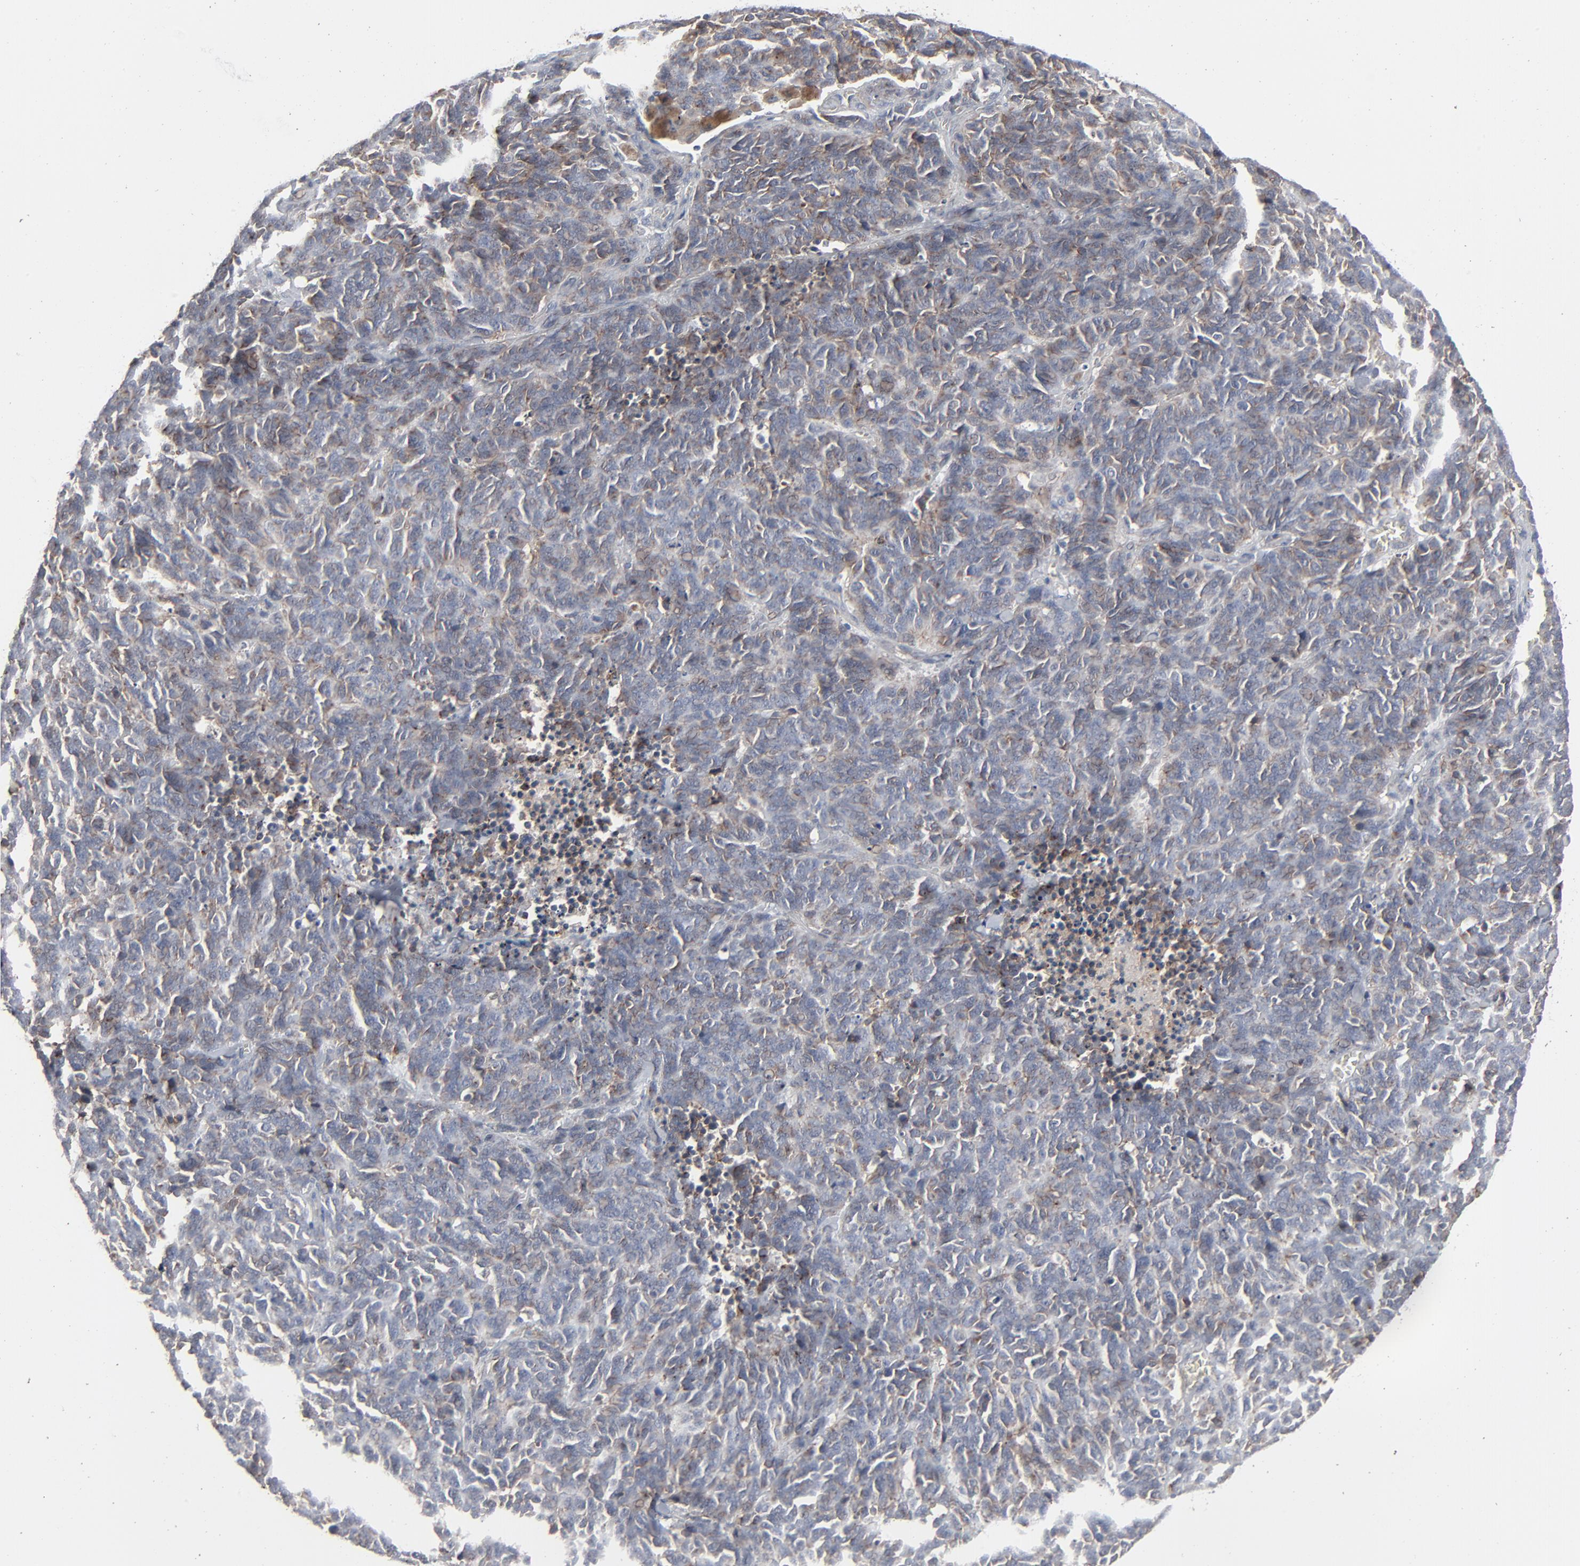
{"staining": {"intensity": "weak", "quantity": "25%-75%", "location": "cytoplasmic/membranous"}, "tissue": "lung cancer", "cell_type": "Tumor cells", "image_type": "cancer", "snomed": [{"axis": "morphology", "description": "Neoplasm, malignant, NOS"}, {"axis": "topography", "description": "Lung"}], "caption": "Lung cancer (neoplasm (malignant)) stained with a brown dye exhibits weak cytoplasmic/membranous positive staining in approximately 25%-75% of tumor cells.", "gene": "JAM3", "patient": {"sex": "female", "age": 58}}